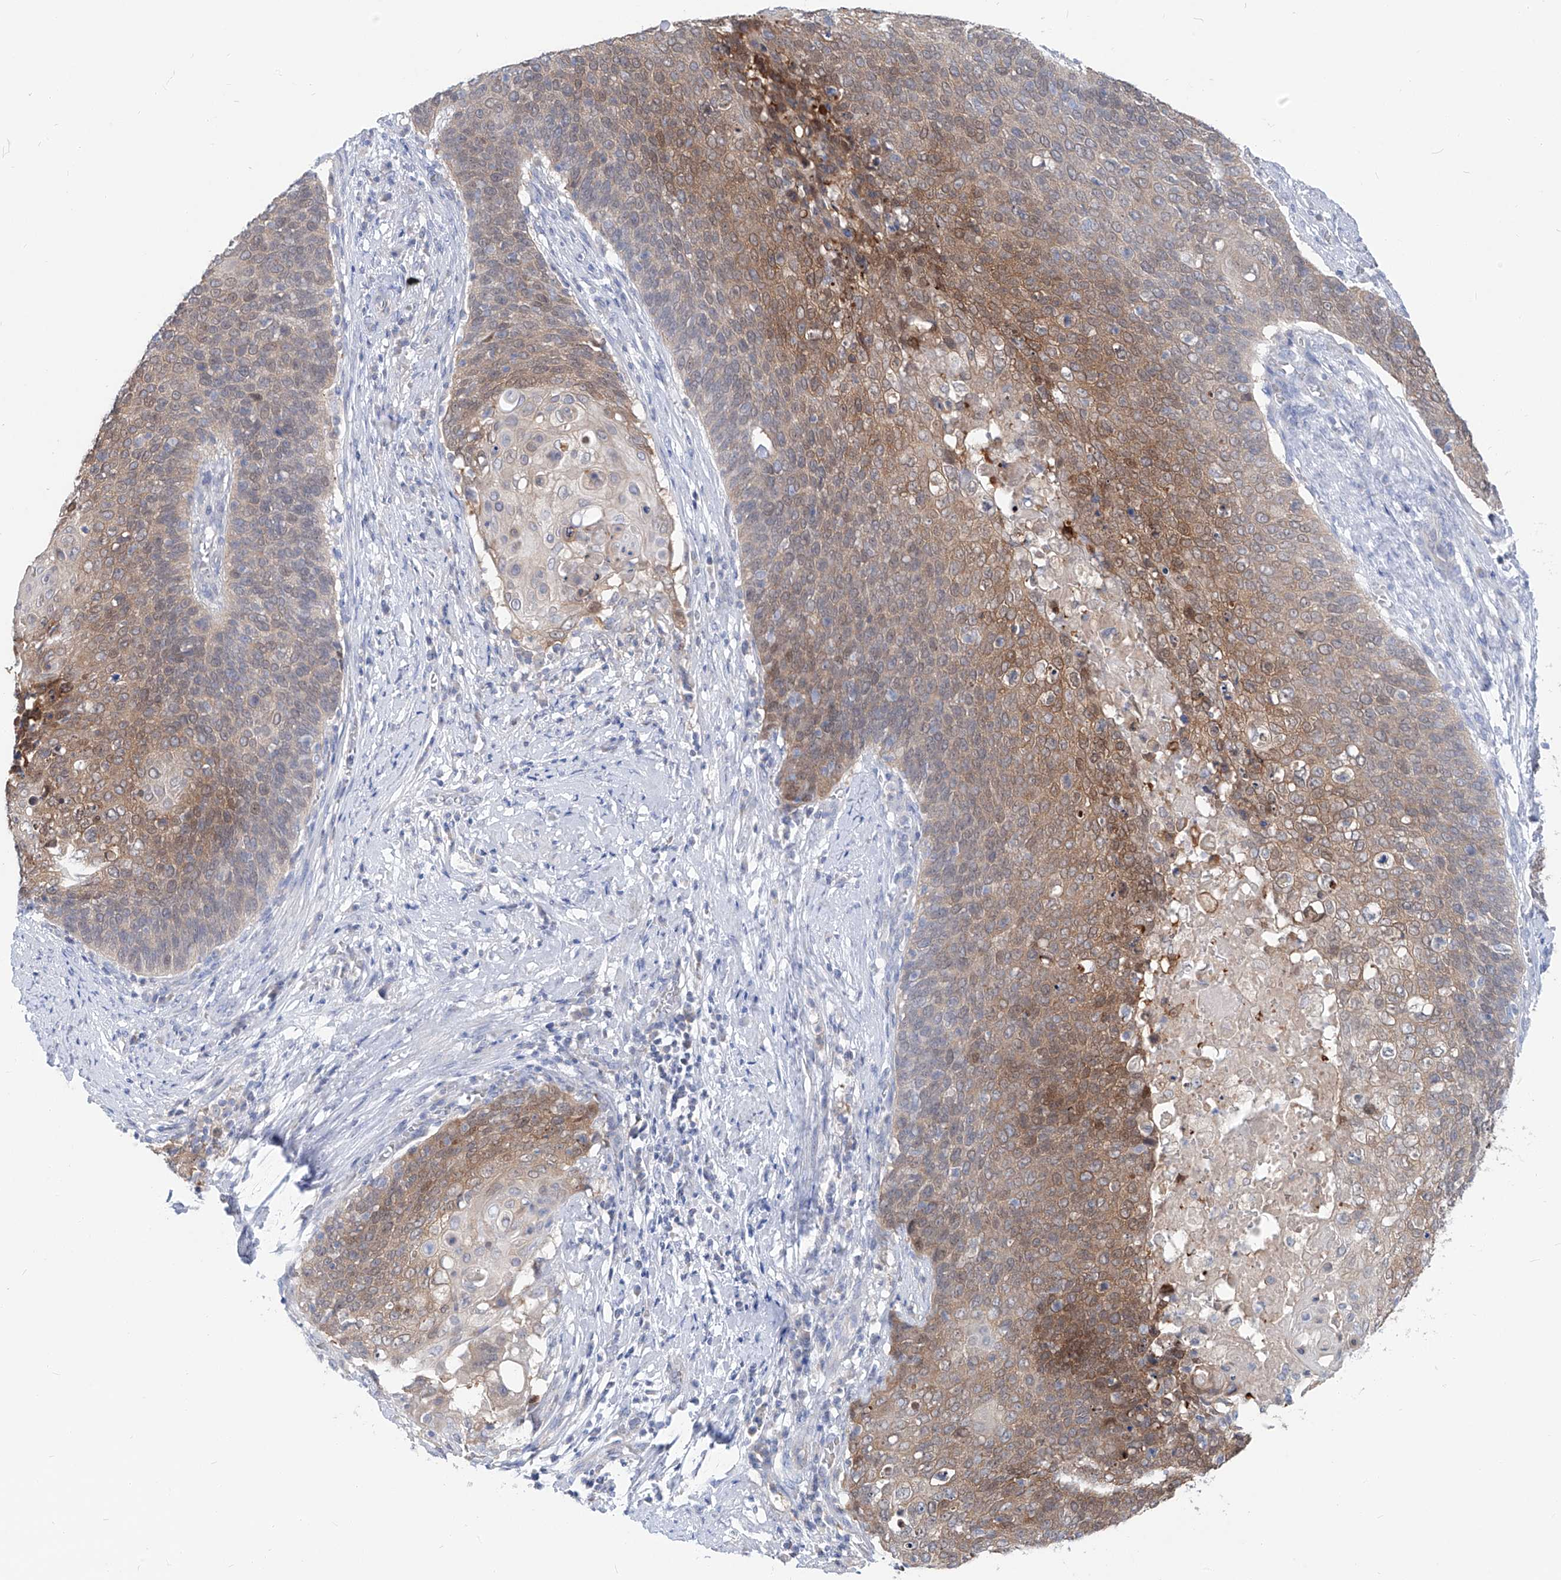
{"staining": {"intensity": "moderate", "quantity": "25%-75%", "location": "cytoplasmic/membranous"}, "tissue": "cervical cancer", "cell_type": "Tumor cells", "image_type": "cancer", "snomed": [{"axis": "morphology", "description": "Squamous cell carcinoma, NOS"}, {"axis": "topography", "description": "Cervix"}], "caption": "Immunohistochemical staining of cervical cancer displays moderate cytoplasmic/membranous protein expression in approximately 25%-75% of tumor cells. The staining was performed using DAB, with brown indicating positive protein expression. Nuclei are stained blue with hematoxylin.", "gene": "UFL1", "patient": {"sex": "female", "age": 39}}